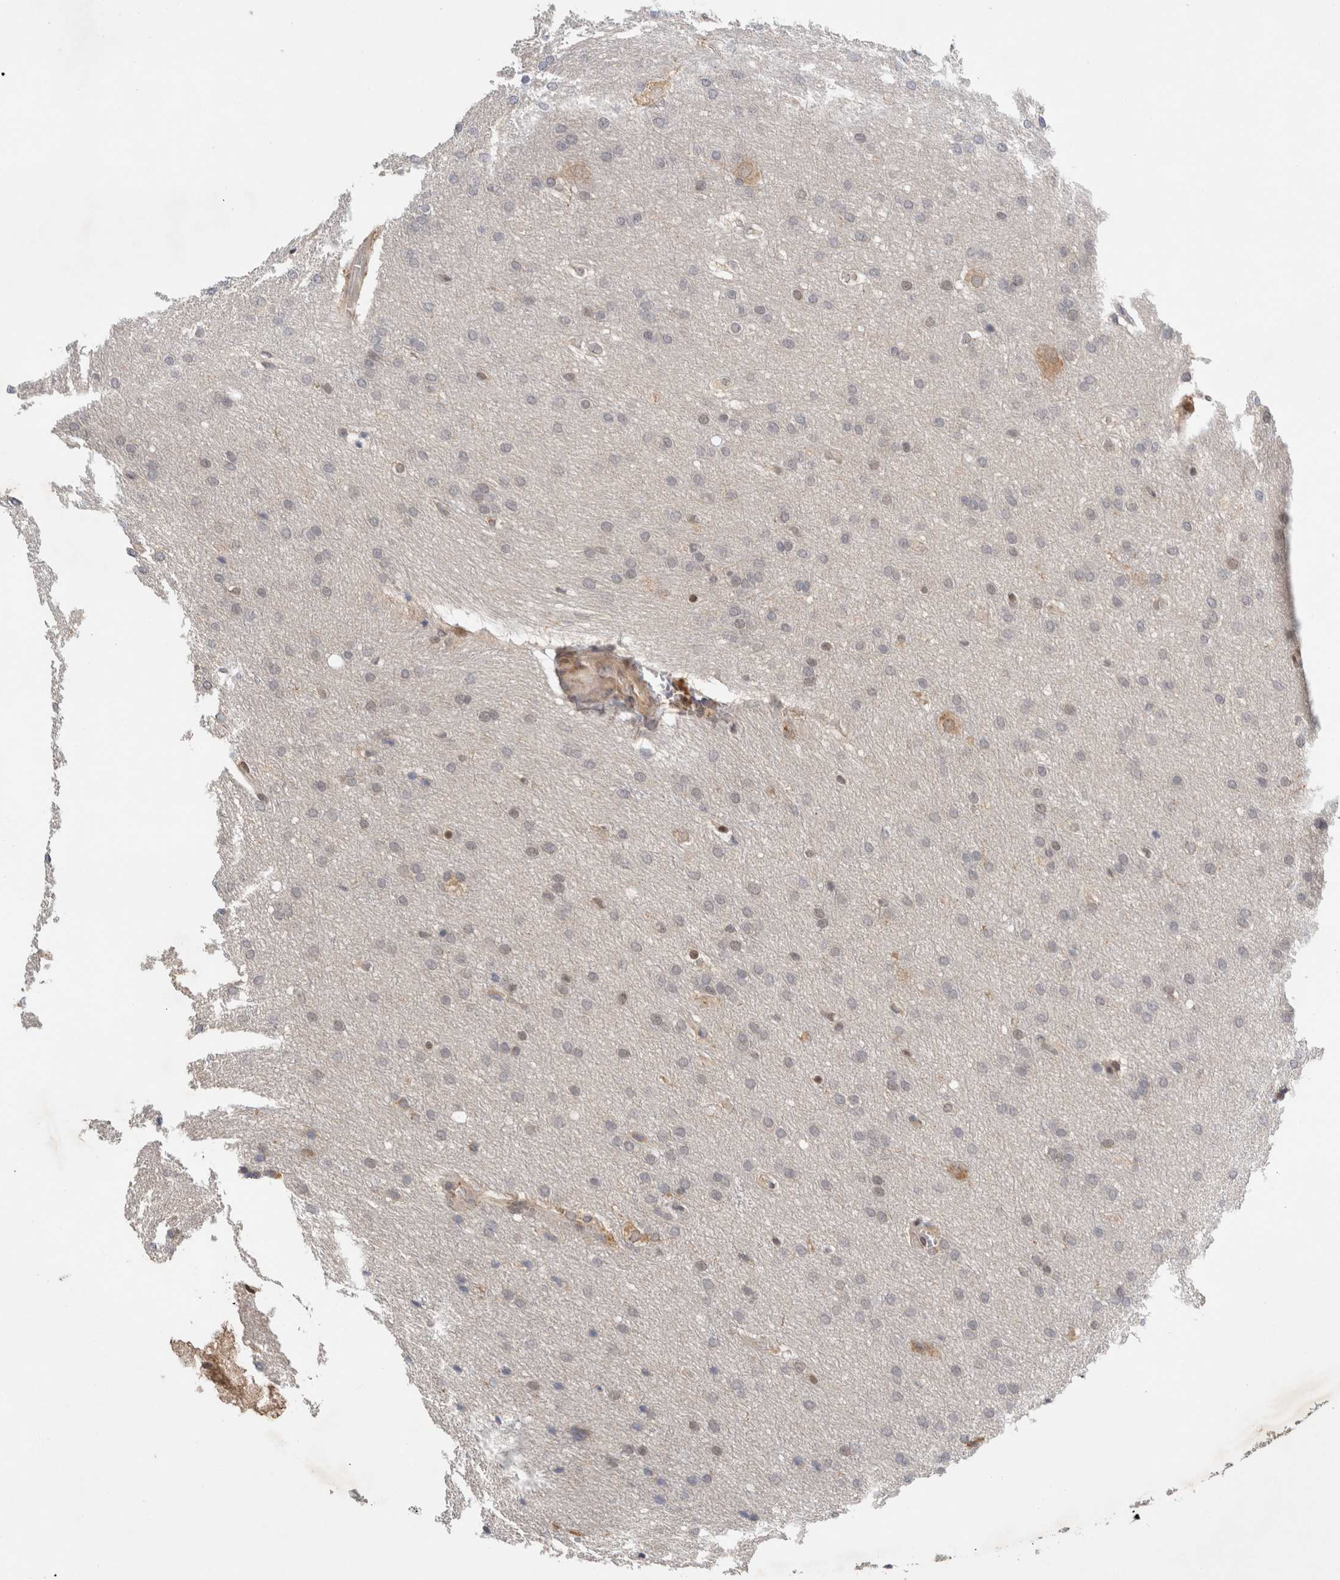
{"staining": {"intensity": "weak", "quantity": "<25%", "location": "nuclear"}, "tissue": "glioma", "cell_type": "Tumor cells", "image_type": "cancer", "snomed": [{"axis": "morphology", "description": "Glioma, malignant, Low grade"}, {"axis": "topography", "description": "Brain"}], "caption": "A high-resolution micrograph shows immunohistochemistry staining of malignant low-grade glioma, which demonstrates no significant staining in tumor cells. Brightfield microscopy of immunohistochemistry stained with DAB (brown) and hematoxylin (blue), captured at high magnification.", "gene": "C8orf58", "patient": {"sex": "female", "age": 37}}